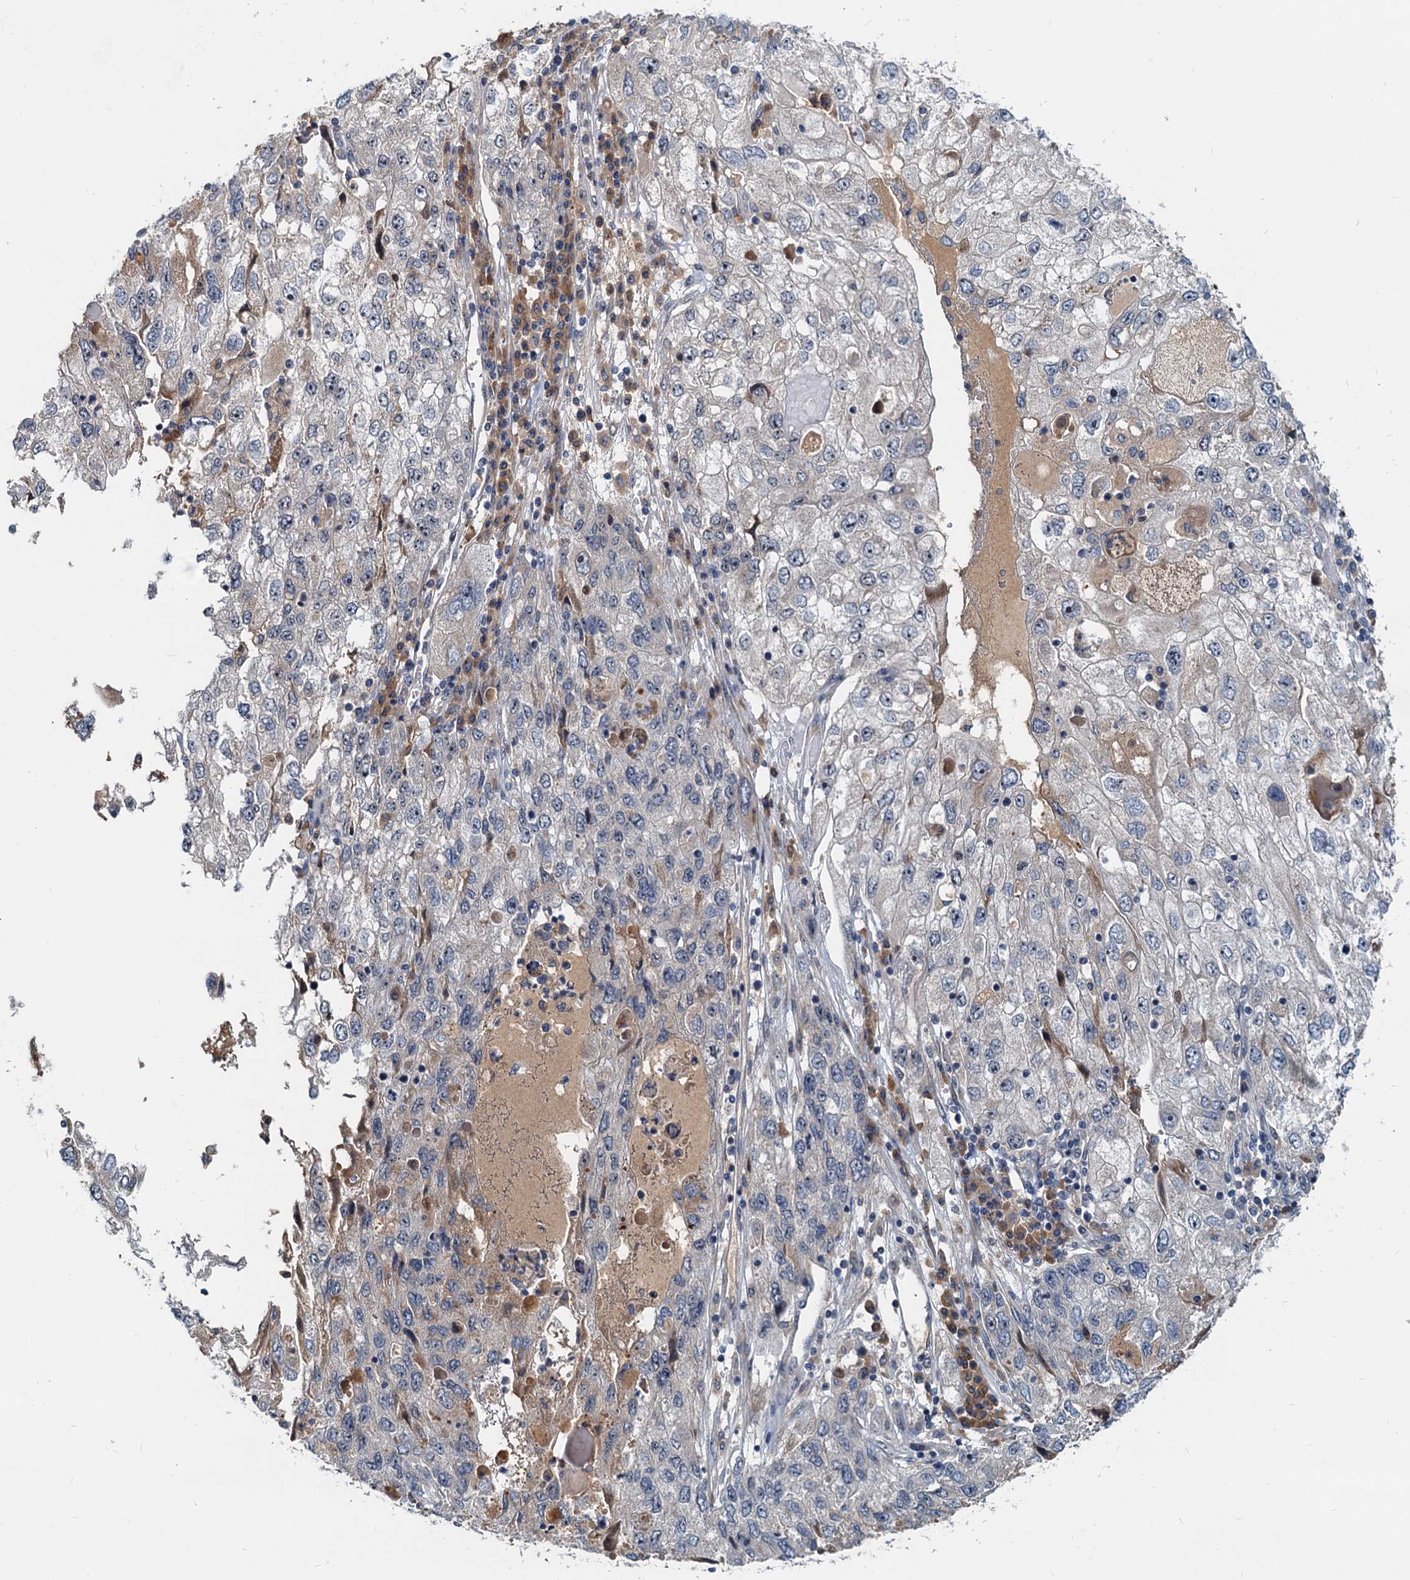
{"staining": {"intensity": "negative", "quantity": "none", "location": "none"}, "tissue": "endometrial cancer", "cell_type": "Tumor cells", "image_type": "cancer", "snomed": [{"axis": "morphology", "description": "Adenocarcinoma, NOS"}, {"axis": "topography", "description": "Endometrium"}], "caption": "Immunohistochemistry (IHC) image of human endometrial adenocarcinoma stained for a protein (brown), which demonstrates no expression in tumor cells.", "gene": "RGS7BP", "patient": {"sex": "female", "age": 49}}